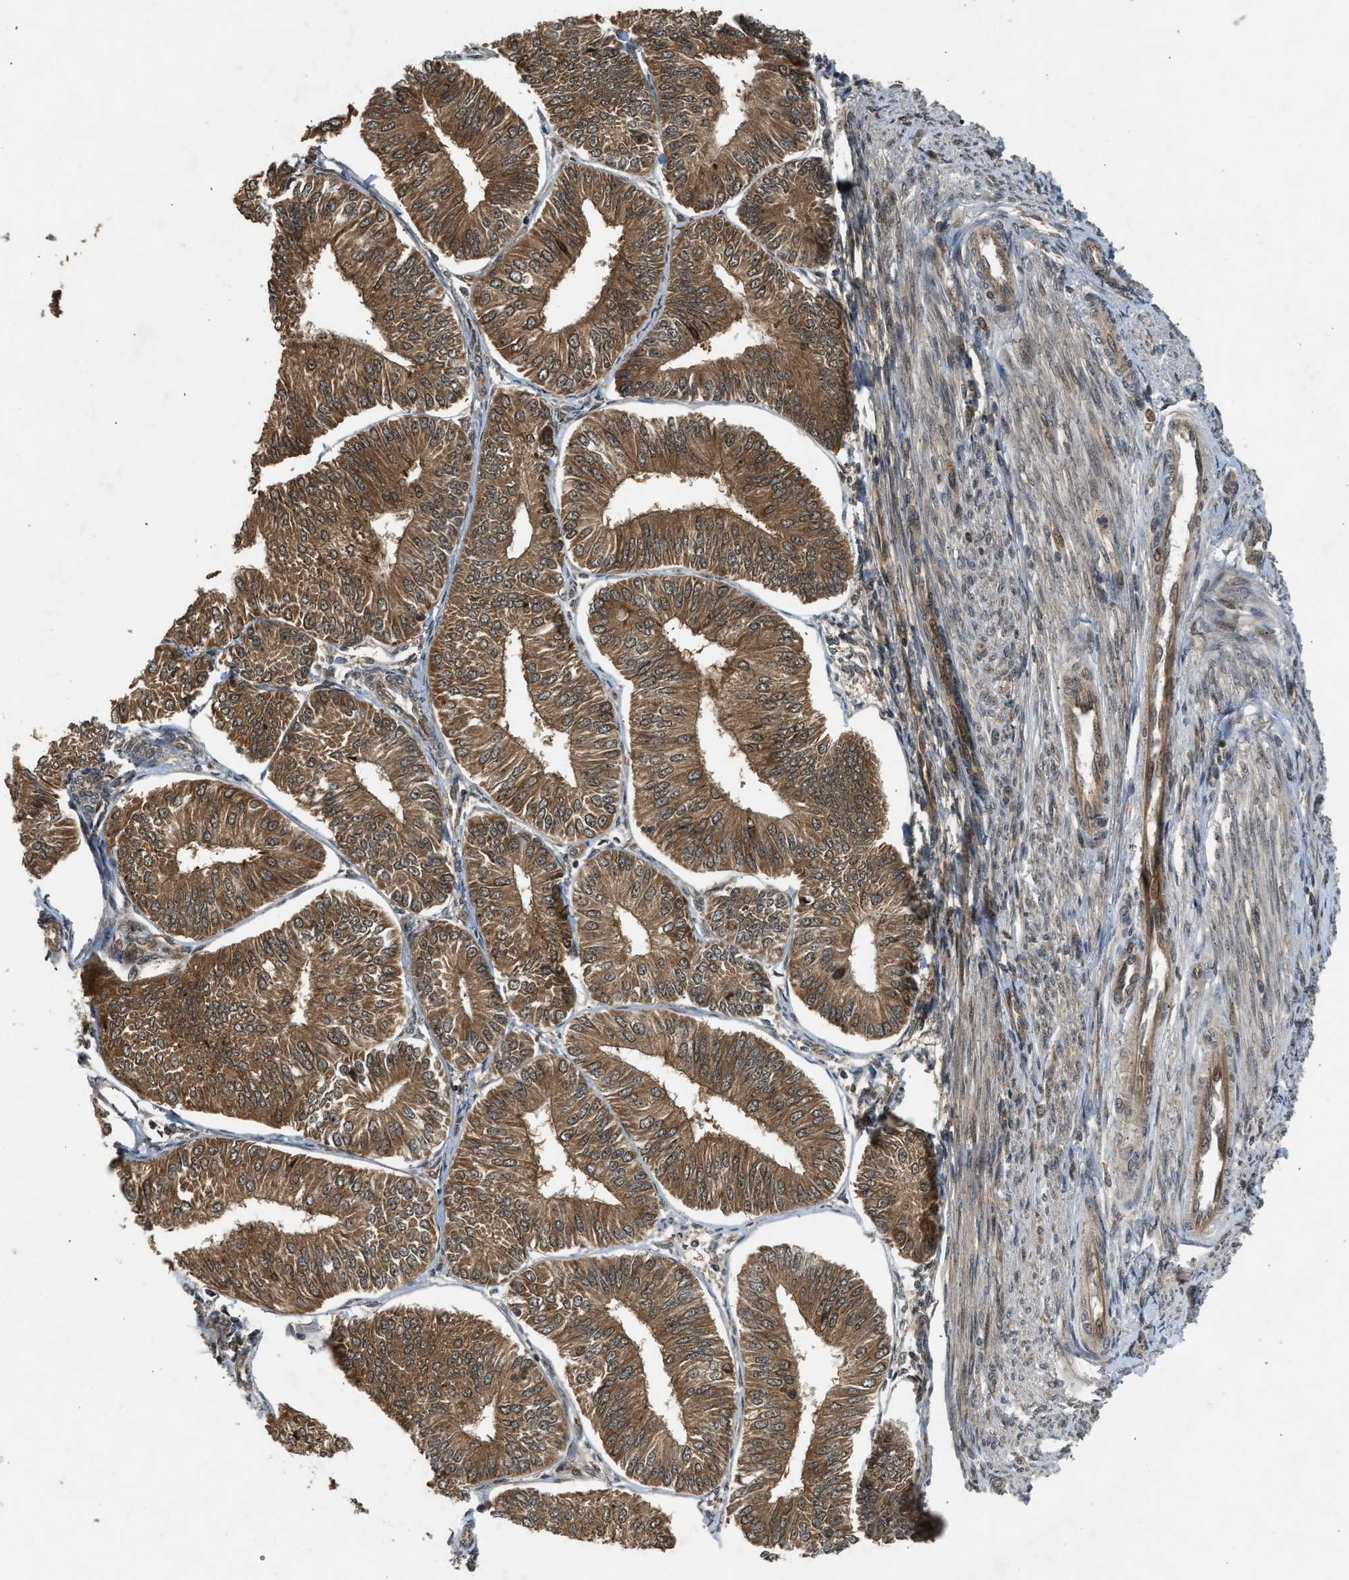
{"staining": {"intensity": "moderate", "quantity": ">75%", "location": "cytoplasmic/membranous"}, "tissue": "endometrial cancer", "cell_type": "Tumor cells", "image_type": "cancer", "snomed": [{"axis": "morphology", "description": "Adenocarcinoma, NOS"}, {"axis": "topography", "description": "Endometrium"}], "caption": "IHC (DAB (3,3'-diaminobenzidine)) staining of adenocarcinoma (endometrial) demonstrates moderate cytoplasmic/membranous protein staining in approximately >75% of tumor cells.", "gene": "TXNL1", "patient": {"sex": "female", "age": 58}}